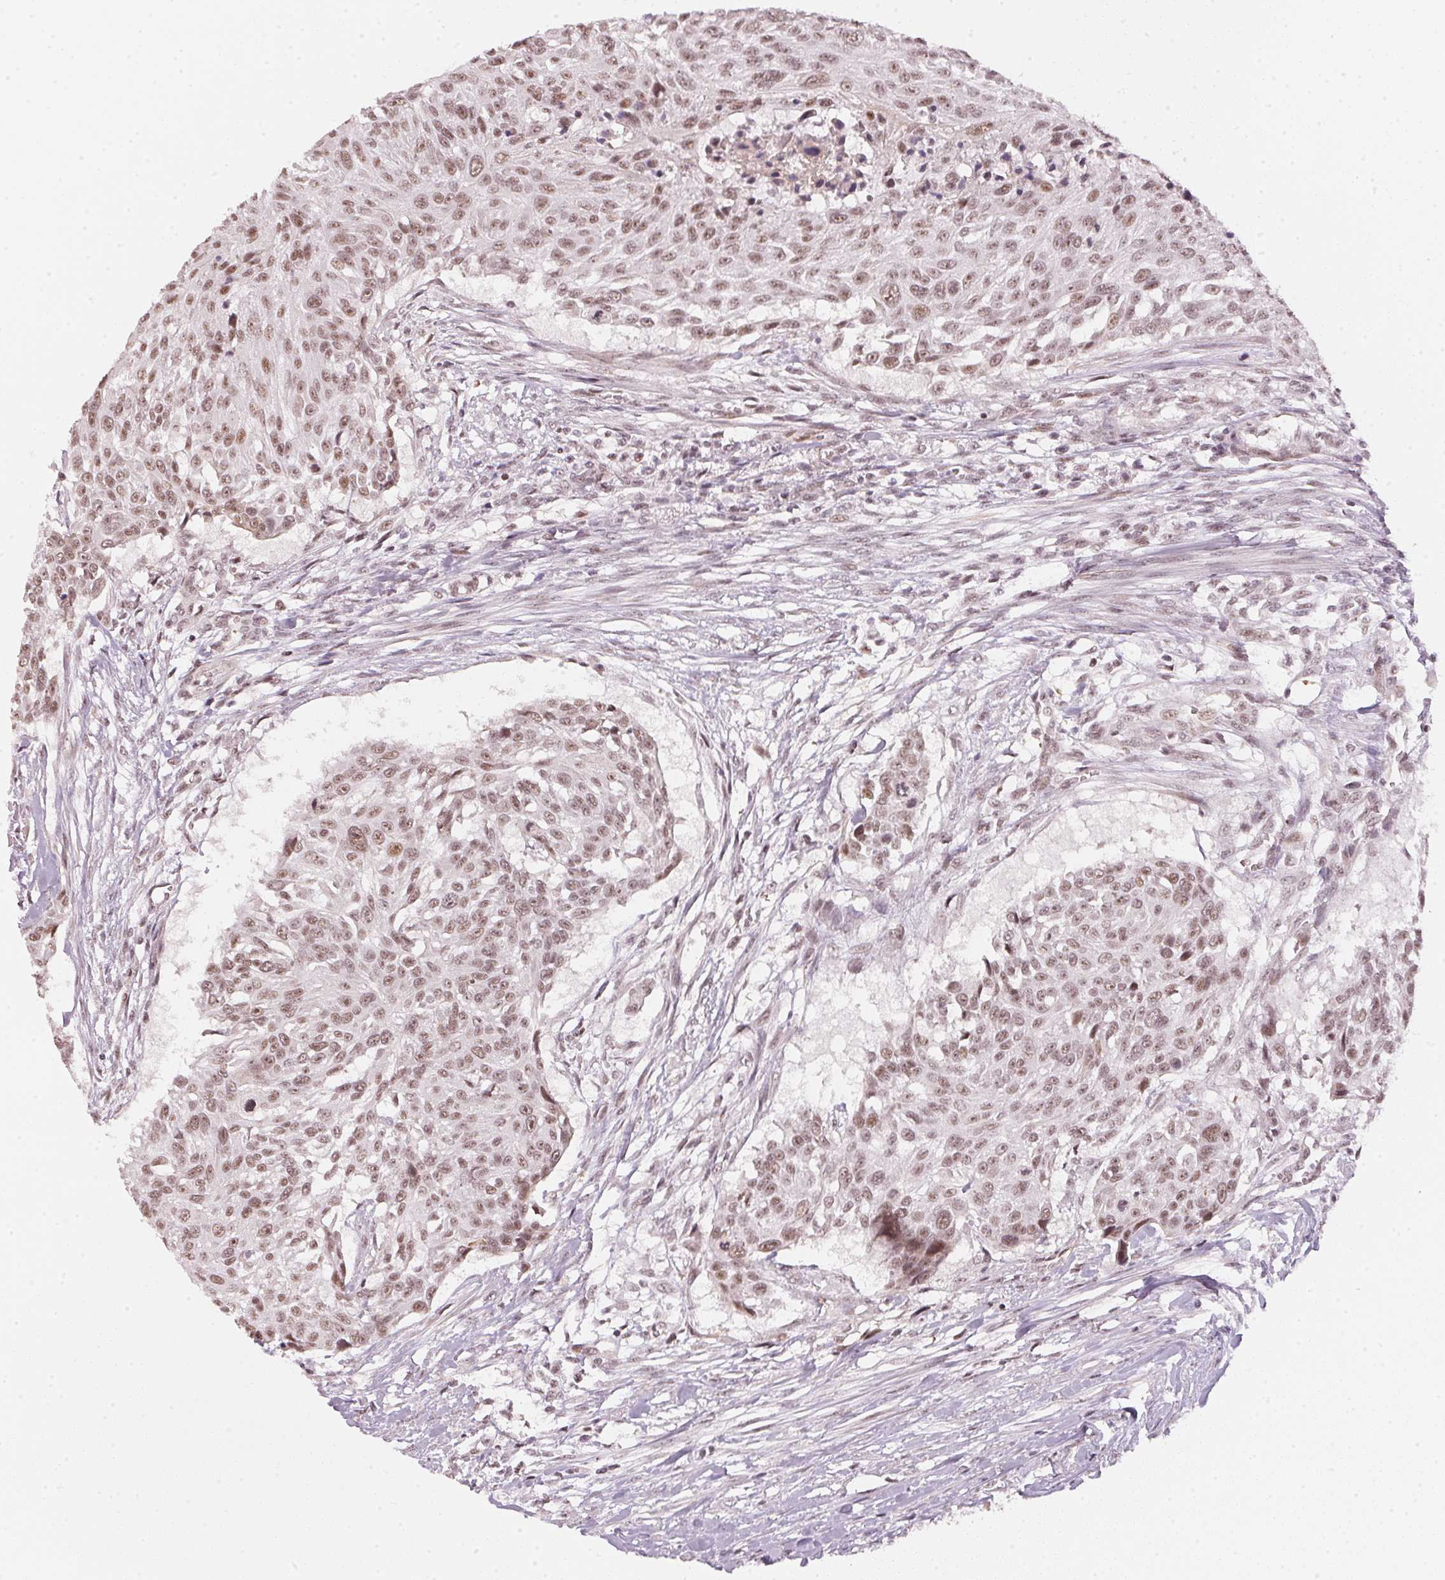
{"staining": {"intensity": "moderate", "quantity": ">75%", "location": "nuclear"}, "tissue": "urothelial cancer", "cell_type": "Tumor cells", "image_type": "cancer", "snomed": [{"axis": "morphology", "description": "Urothelial carcinoma, NOS"}, {"axis": "topography", "description": "Urinary bladder"}], "caption": "Protein expression by immunohistochemistry reveals moderate nuclear positivity in approximately >75% of tumor cells in urothelial cancer. The staining was performed using DAB, with brown indicating positive protein expression. Nuclei are stained blue with hematoxylin.", "gene": "KAT6A", "patient": {"sex": "male", "age": 55}}